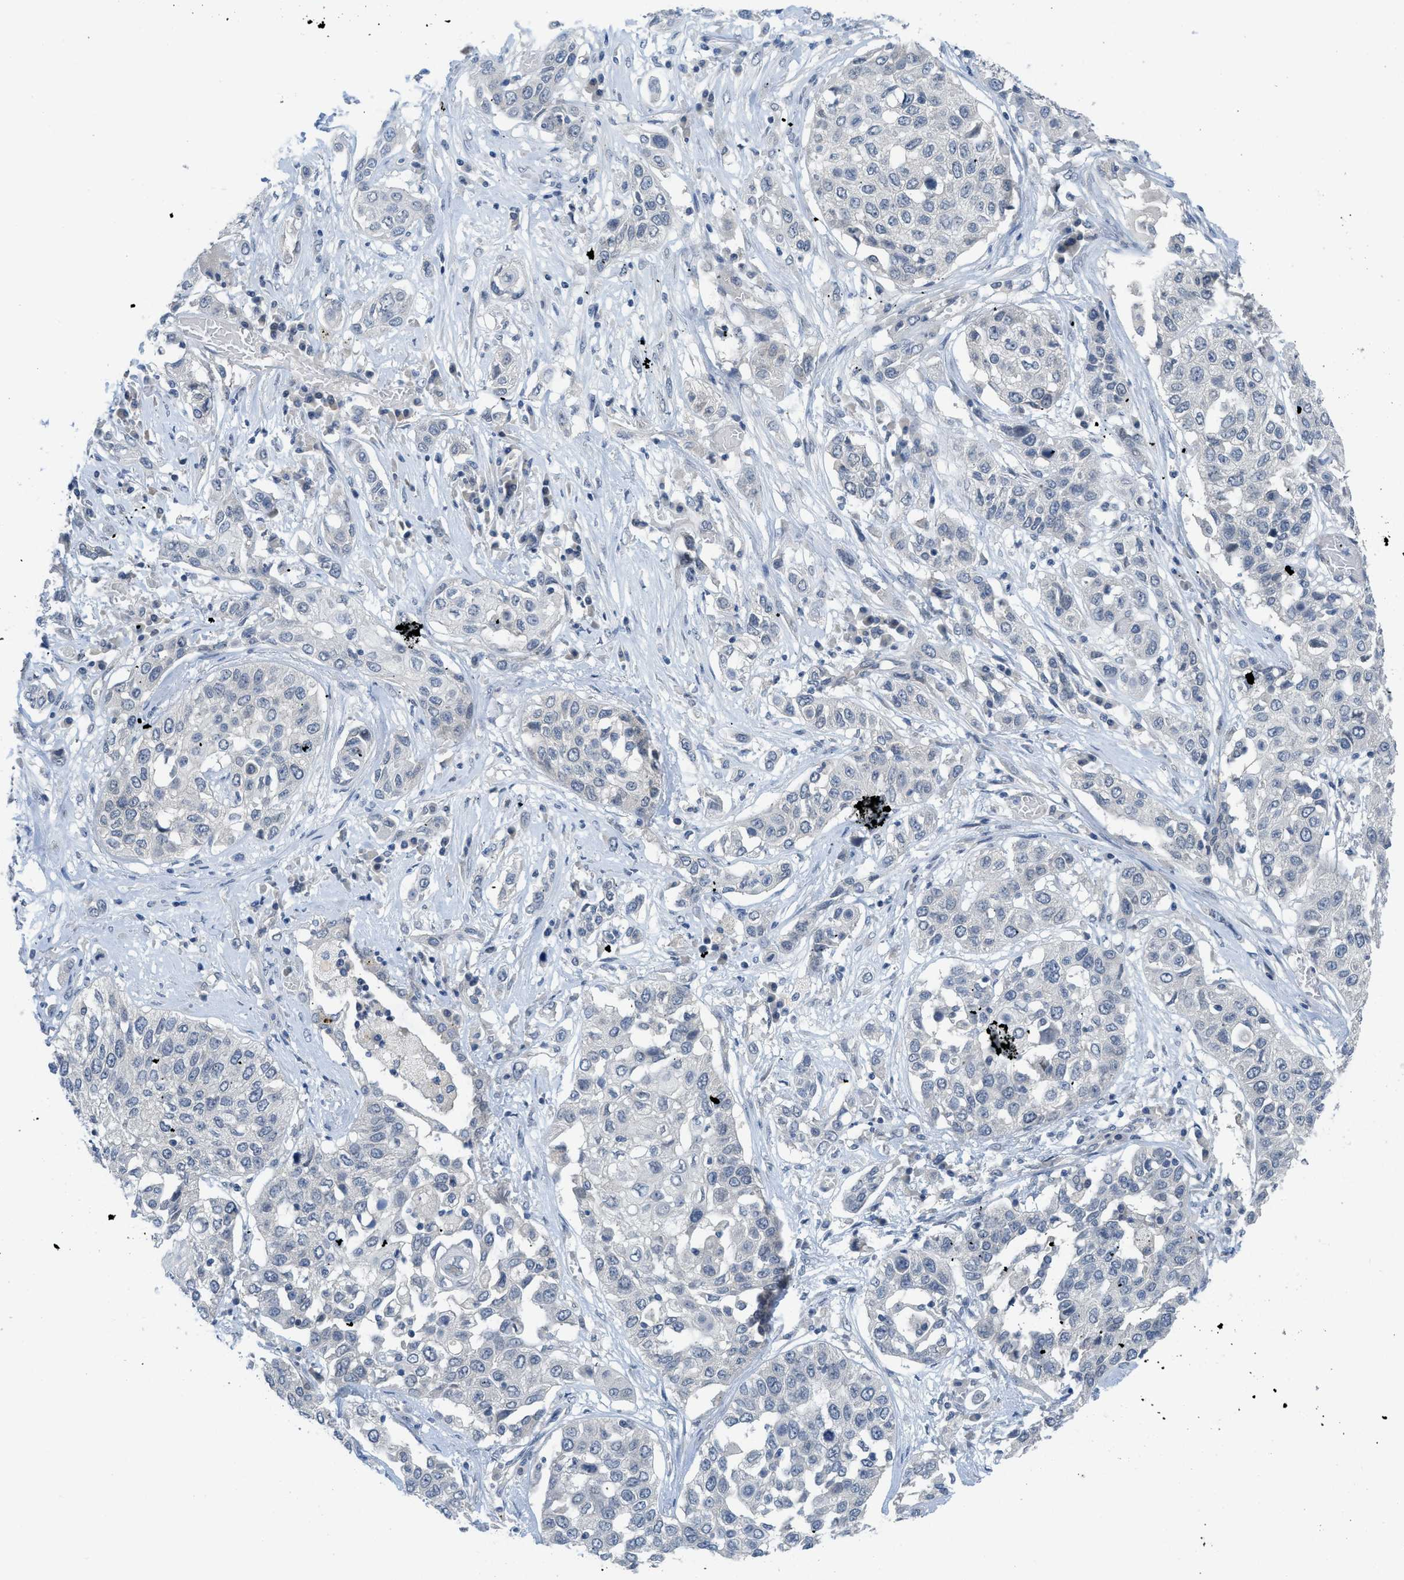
{"staining": {"intensity": "negative", "quantity": "none", "location": "none"}, "tissue": "lung cancer", "cell_type": "Tumor cells", "image_type": "cancer", "snomed": [{"axis": "morphology", "description": "Squamous cell carcinoma, NOS"}, {"axis": "topography", "description": "Lung"}], "caption": "IHC histopathology image of neoplastic tissue: squamous cell carcinoma (lung) stained with DAB (3,3'-diaminobenzidine) demonstrates no significant protein positivity in tumor cells. Brightfield microscopy of immunohistochemistry (IHC) stained with DAB (3,3'-diaminobenzidine) (brown) and hematoxylin (blue), captured at high magnification.", "gene": "TNFAIP1", "patient": {"sex": "male", "age": 71}}